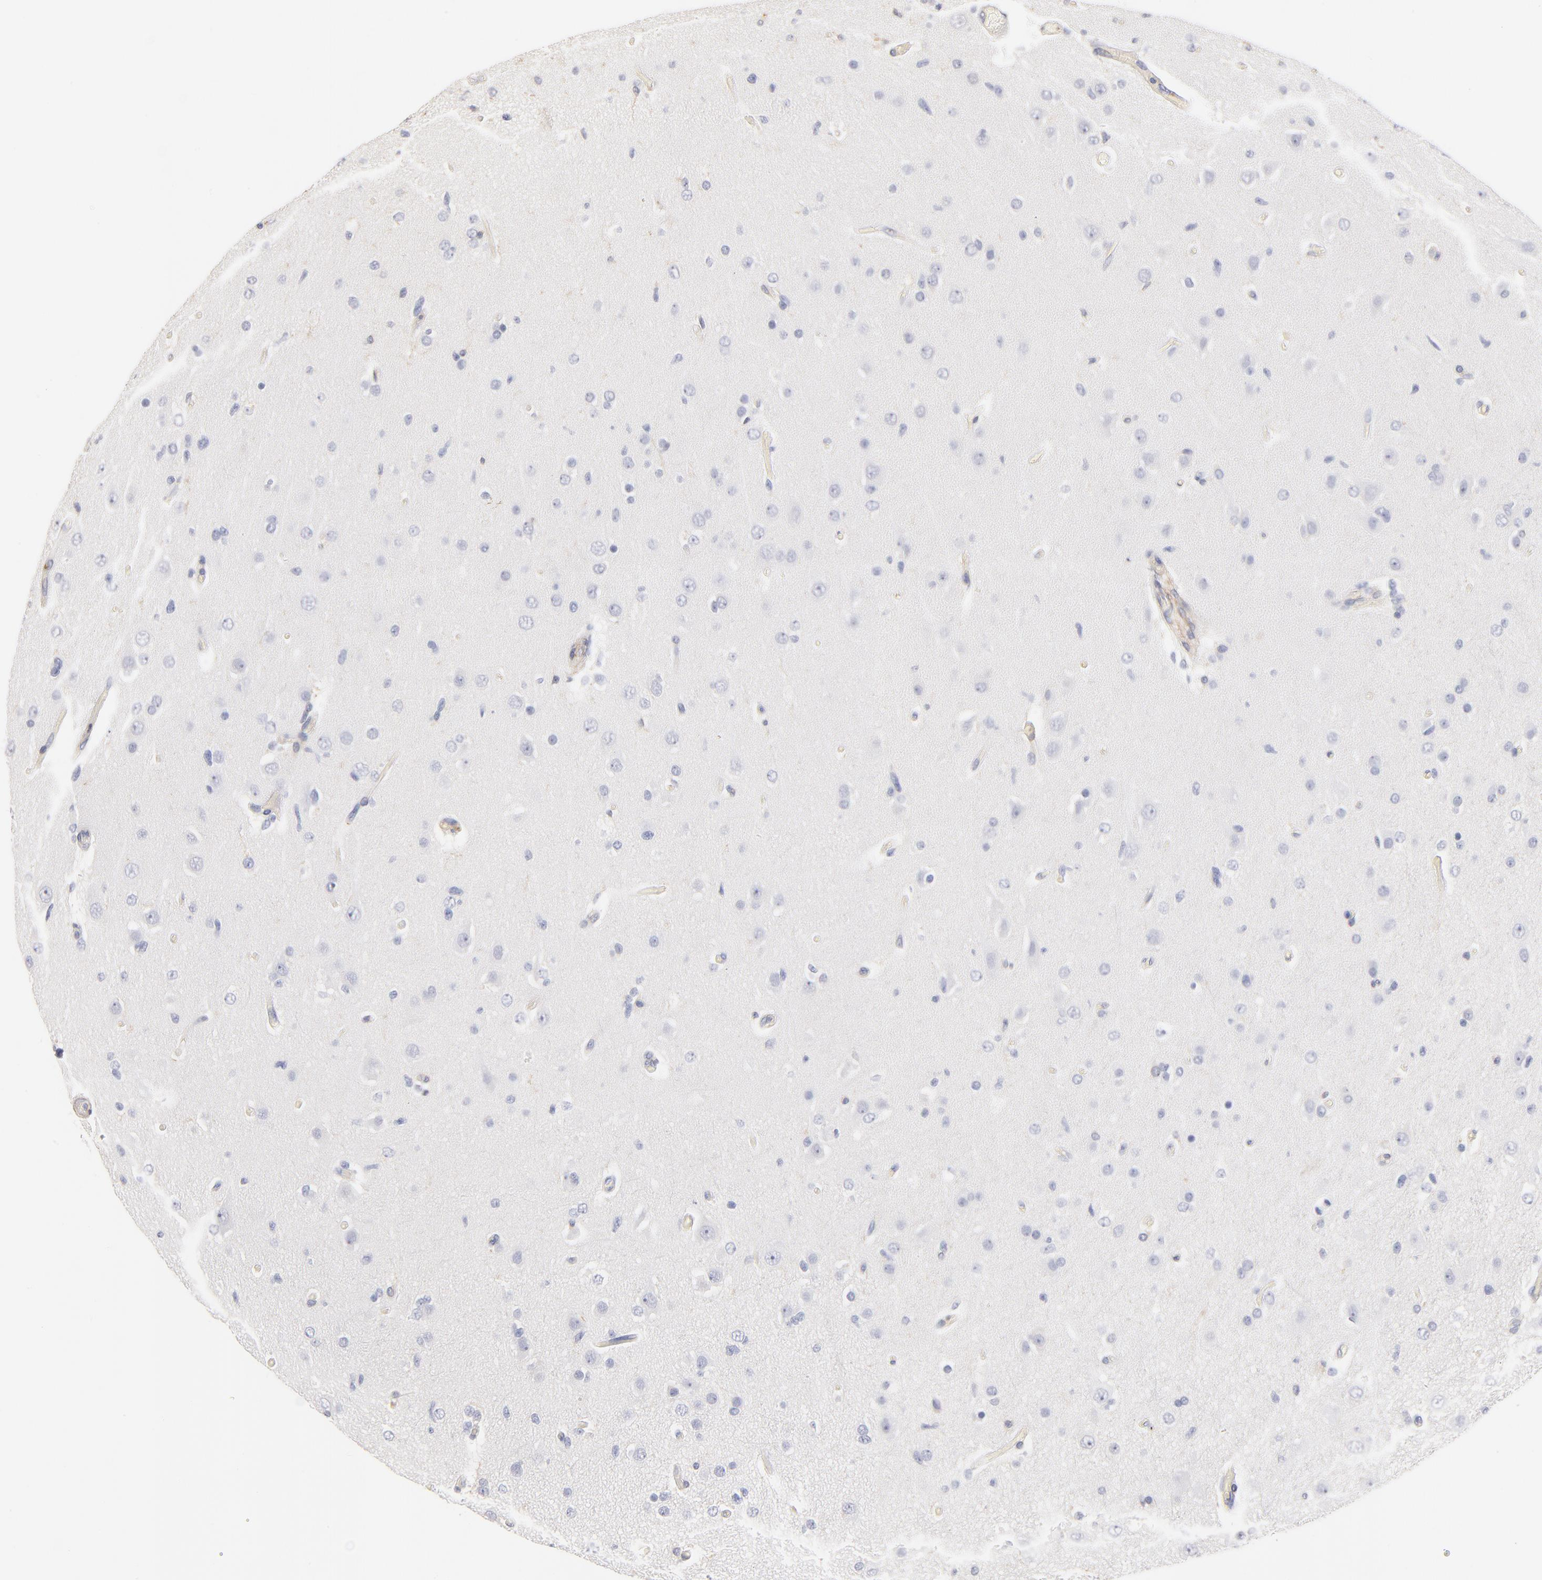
{"staining": {"intensity": "negative", "quantity": "none", "location": "none"}, "tissue": "glioma", "cell_type": "Tumor cells", "image_type": "cancer", "snomed": [{"axis": "morphology", "description": "Glioma, malignant, High grade"}, {"axis": "topography", "description": "Brain"}], "caption": "The immunohistochemistry (IHC) image has no significant staining in tumor cells of malignant high-grade glioma tissue. (DAB (3,3'-diaminobenzidine) immunohistochemistry, high magnification).", "gene": "ITGA8", "patient": {"sex": "male", "age": 77}}